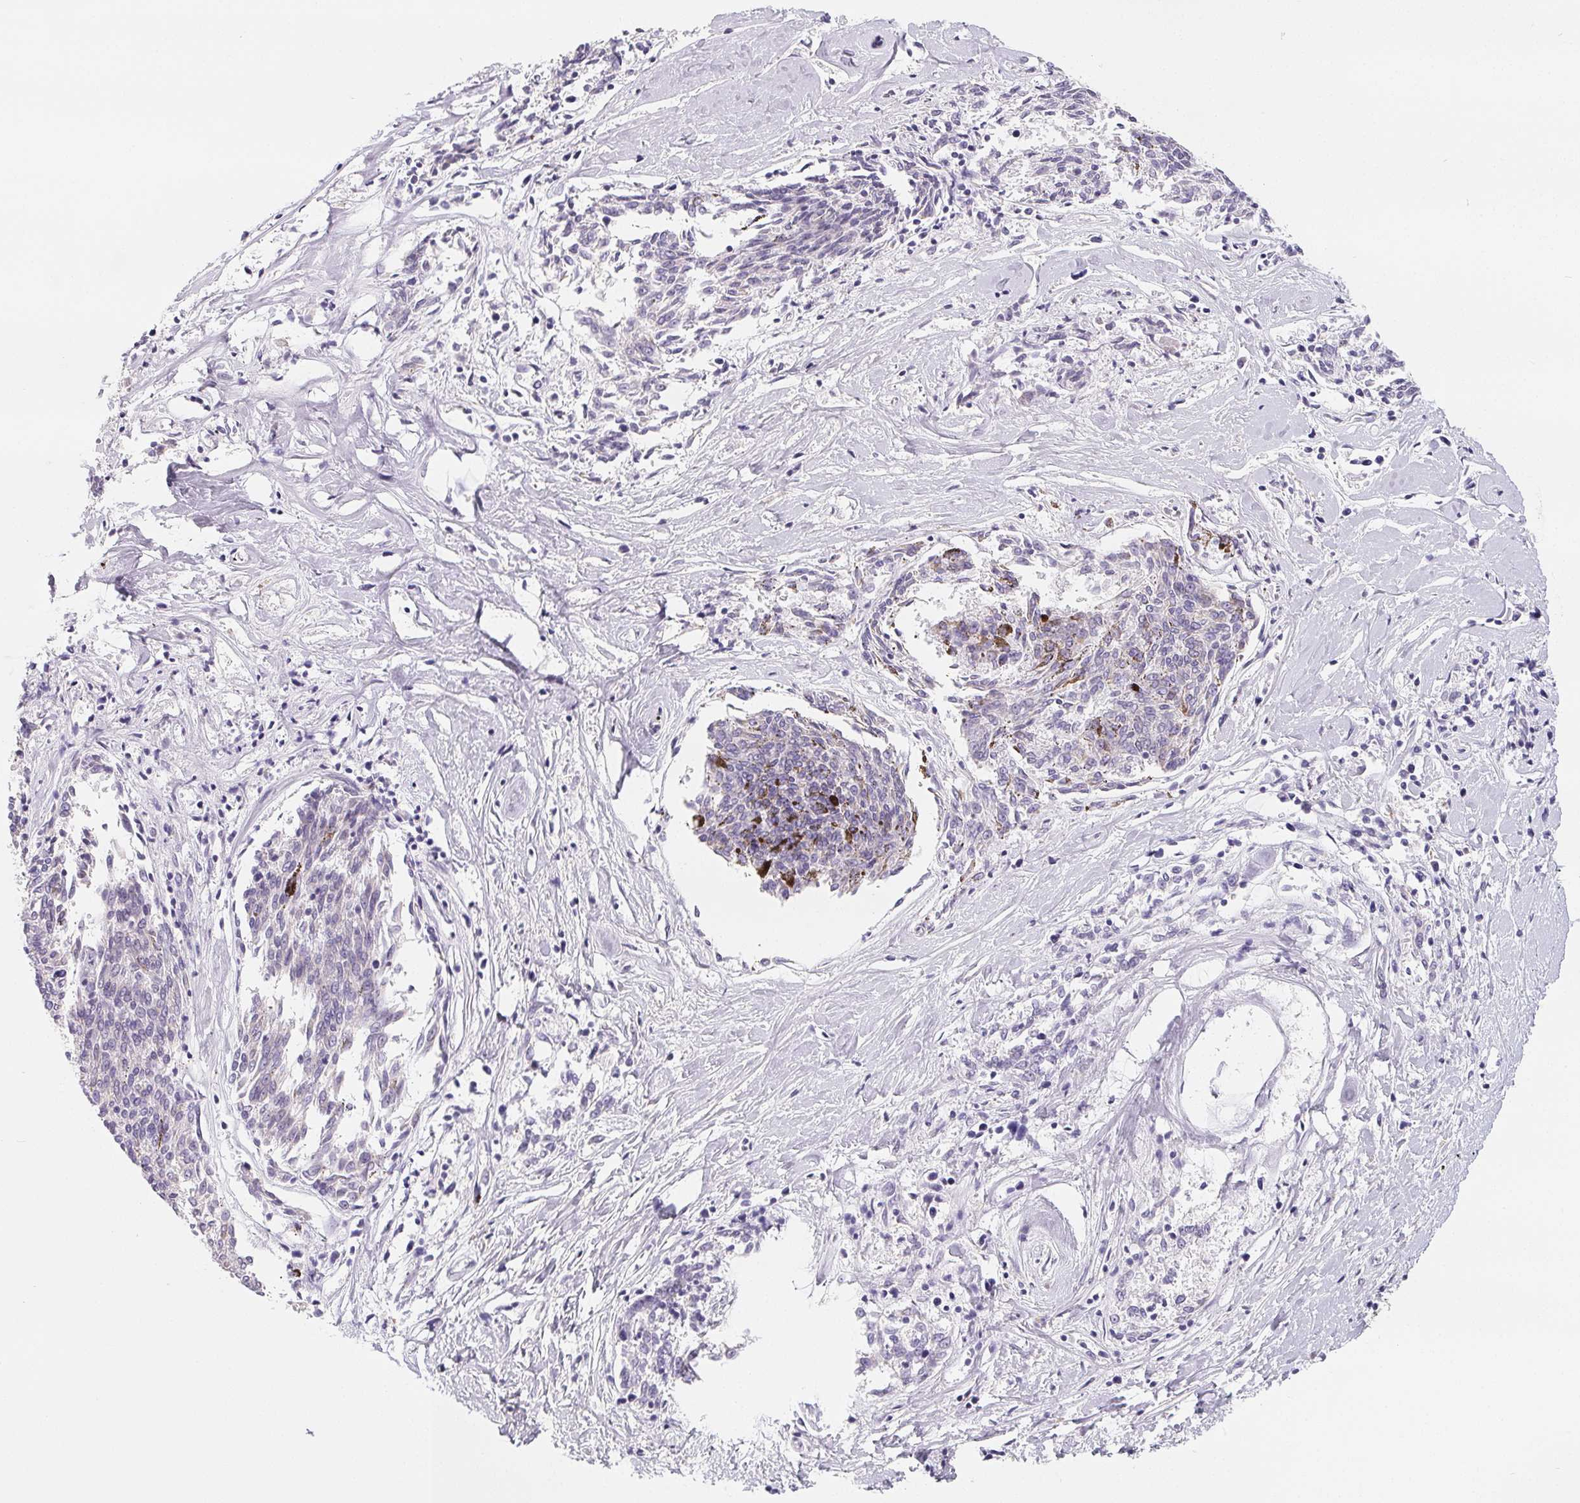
{"staining": {"intensity": "negative", "quantity": "none", "location": "none"}, "tissue": "melanoma", "cell_type": "Tumor cells", "image_type": "cancer", "snomed": [{"axis": "morphology", "description": "Malignant melanoma, NOS"}, {"axis": "topography", "description": "Skin"}], "caption": "Photomicrograph shows no protein expression in tumor cells of melanoma tissue.", "gene": "FDX1", "patient": {"sex": "female", "age": 72}}